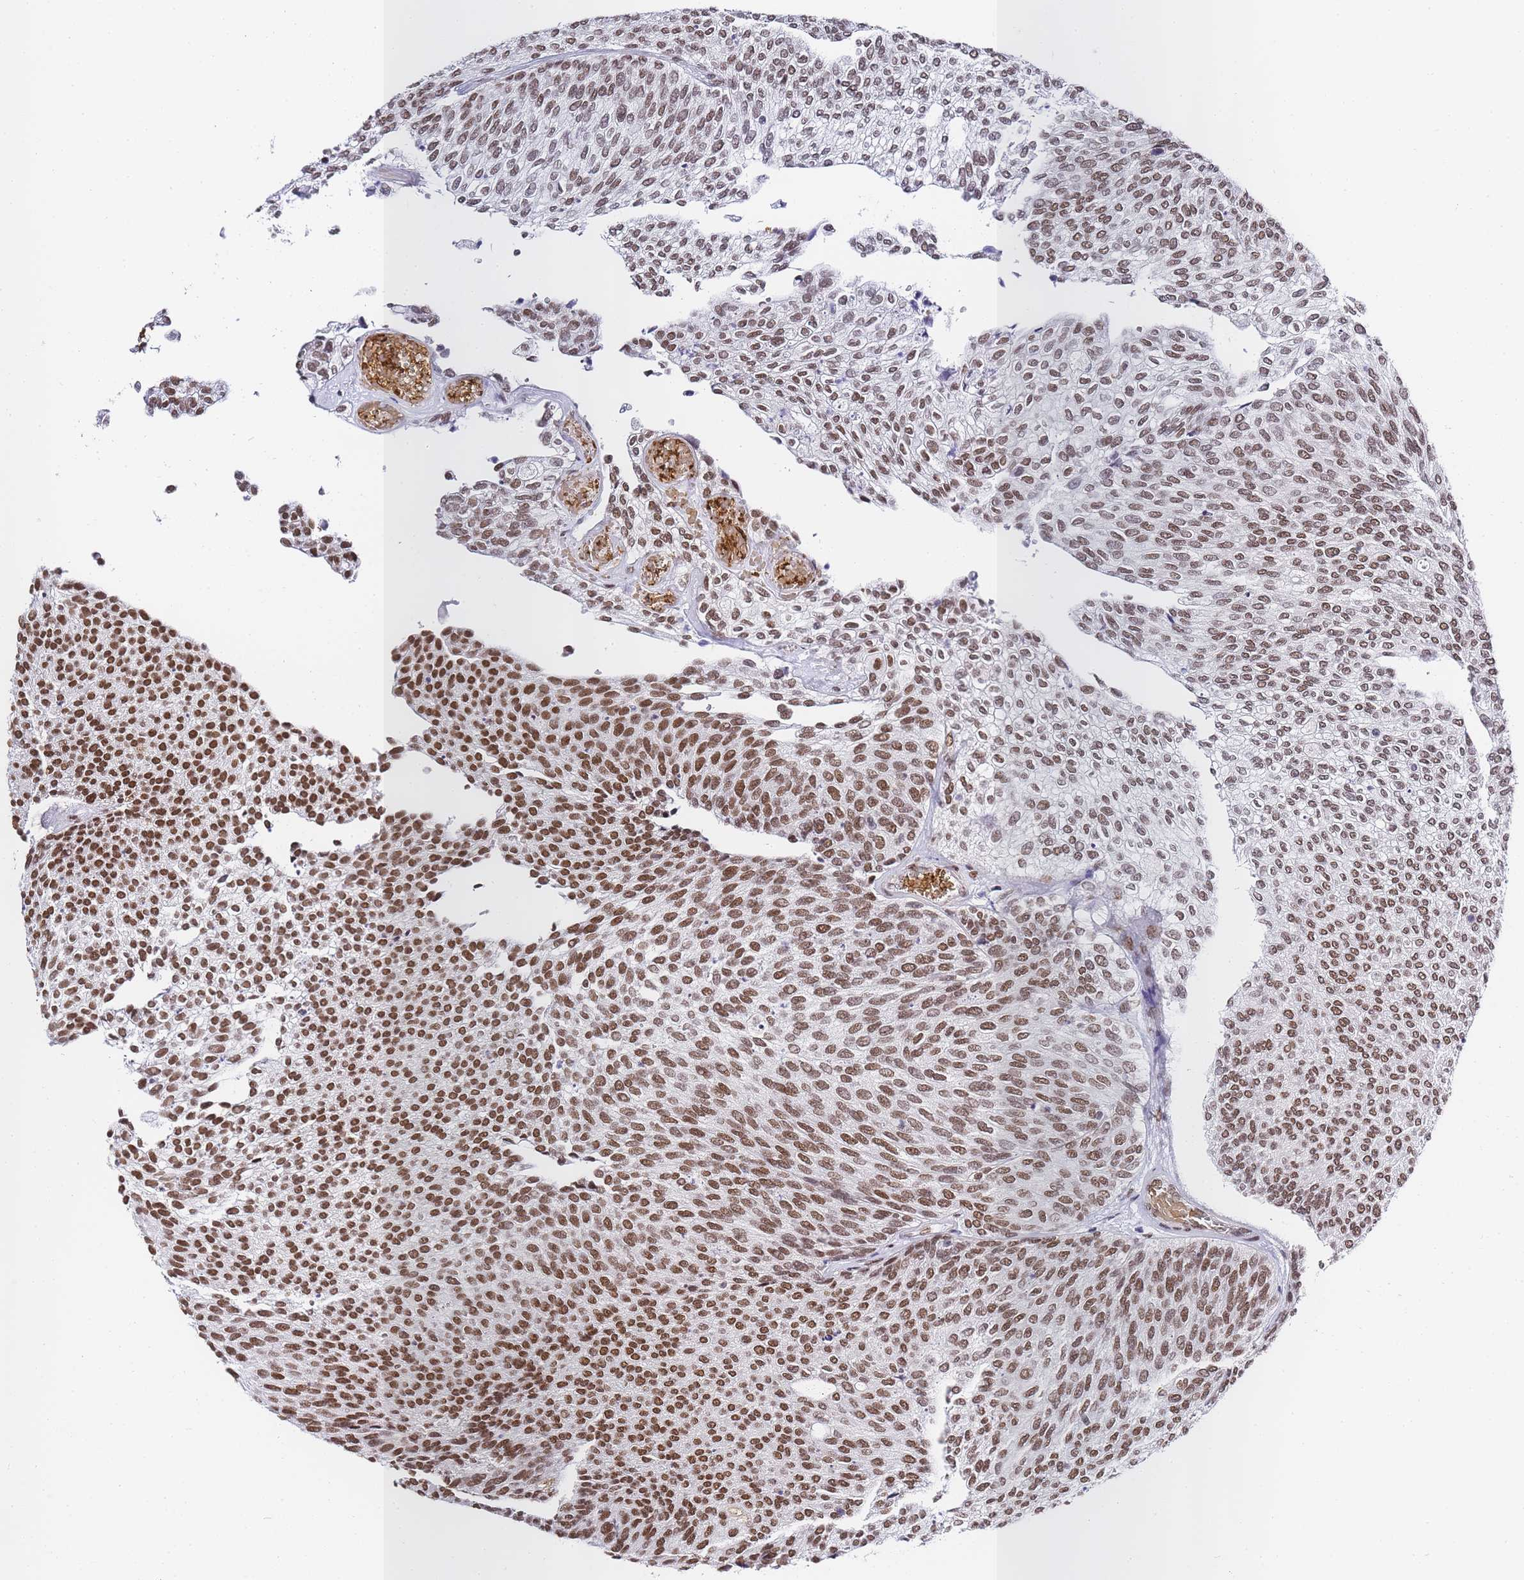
{"staining": {"intensity": "moderate", "quantity": "25%-75%", "location": "nuclear"}, "tissue": "urothelial cancer", "cell_type": "Tumor cells", "image_type": "cancer", "snomed": [{"axis": "morphology", "description": "Urothelial carcinoma, Low grade"}, {"axis": "topography", "description": "Urinary bladder"}], "caption": "The immunohistochemical stain labels moderate nuclear positivity in tumor cells of urothelial cancer tissue.", "gene": "POLR1A", "patient": {"sex": "female", "age": 79}}